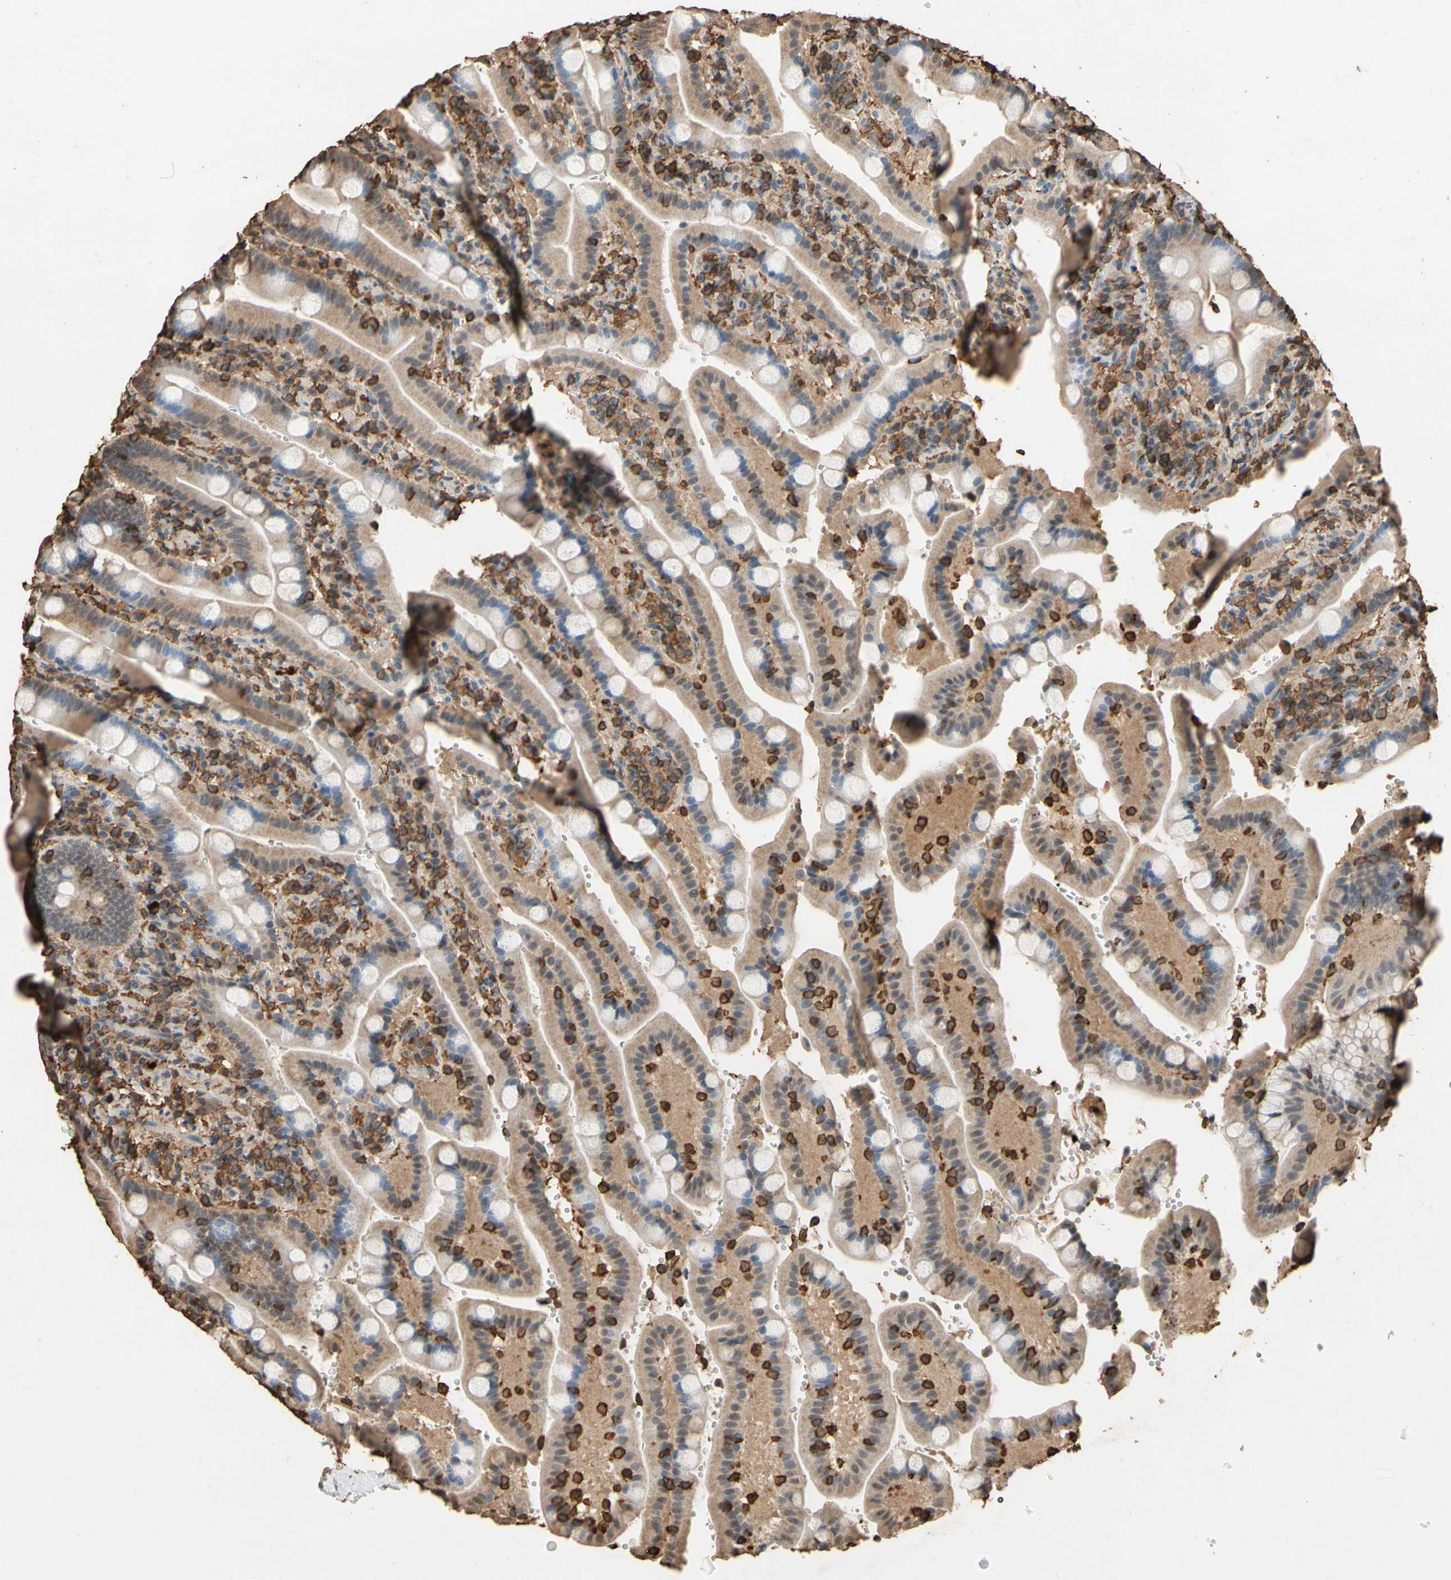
{"staining": {"intensity": "weak", "quantity": ">75%", "location": "cytoplasmic/membranous"}, "tissue": "duodenum", "cell_type": "Glandular cells", "image_type": "normal", "snomed": [{"axis": "morphology", "description": "Normal tissue, NOS"}, {"axis": "topography", "description": "Small intestine, NOS"}], "caption": "The image exhibits immunohistochemical staining of benign duodenum. There is weak cytoplasmic/membranous expression is seen in about >75% of glandular cells.", "gene": "TNFSF13B", "patient": {"sex": "female", "age": 71}}